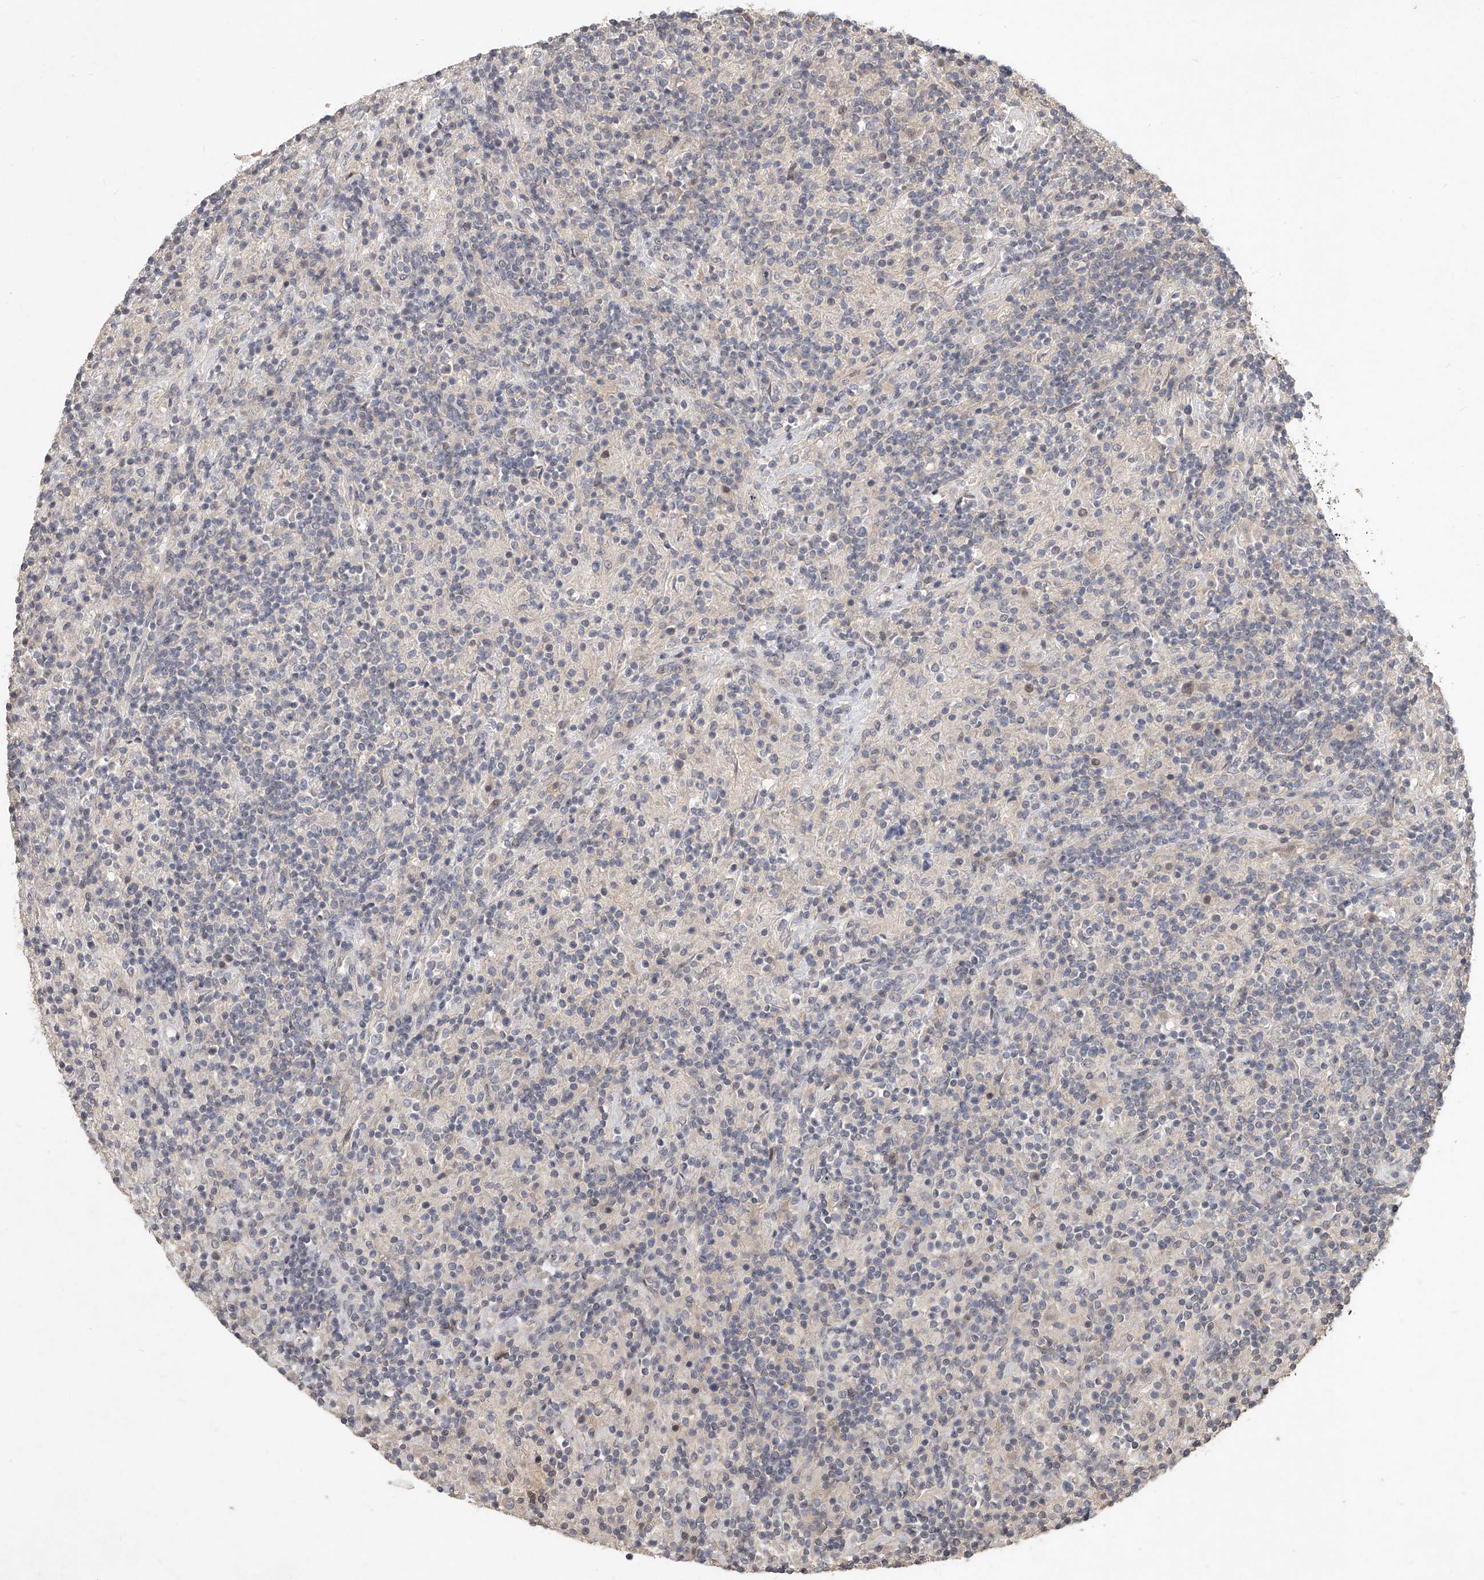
{"staining": {"intensity": "negative", "quantity": "none", "location": "none"}, "tissue": "lymphoma", "cell_type": "Tumor cells", "image_type": "cancer", "snomed": [{"axis": "morphology", "description": "Hodgkin's disease, NOS"}, {"axis": "topography", "description": "Lymph node"}], "caption": "Protein analysis of Hodgkin's disease shows no significant positivity in tumor cells.", "gene": "SLC37A1", "patient": {"sex": "male", "age": 70}}